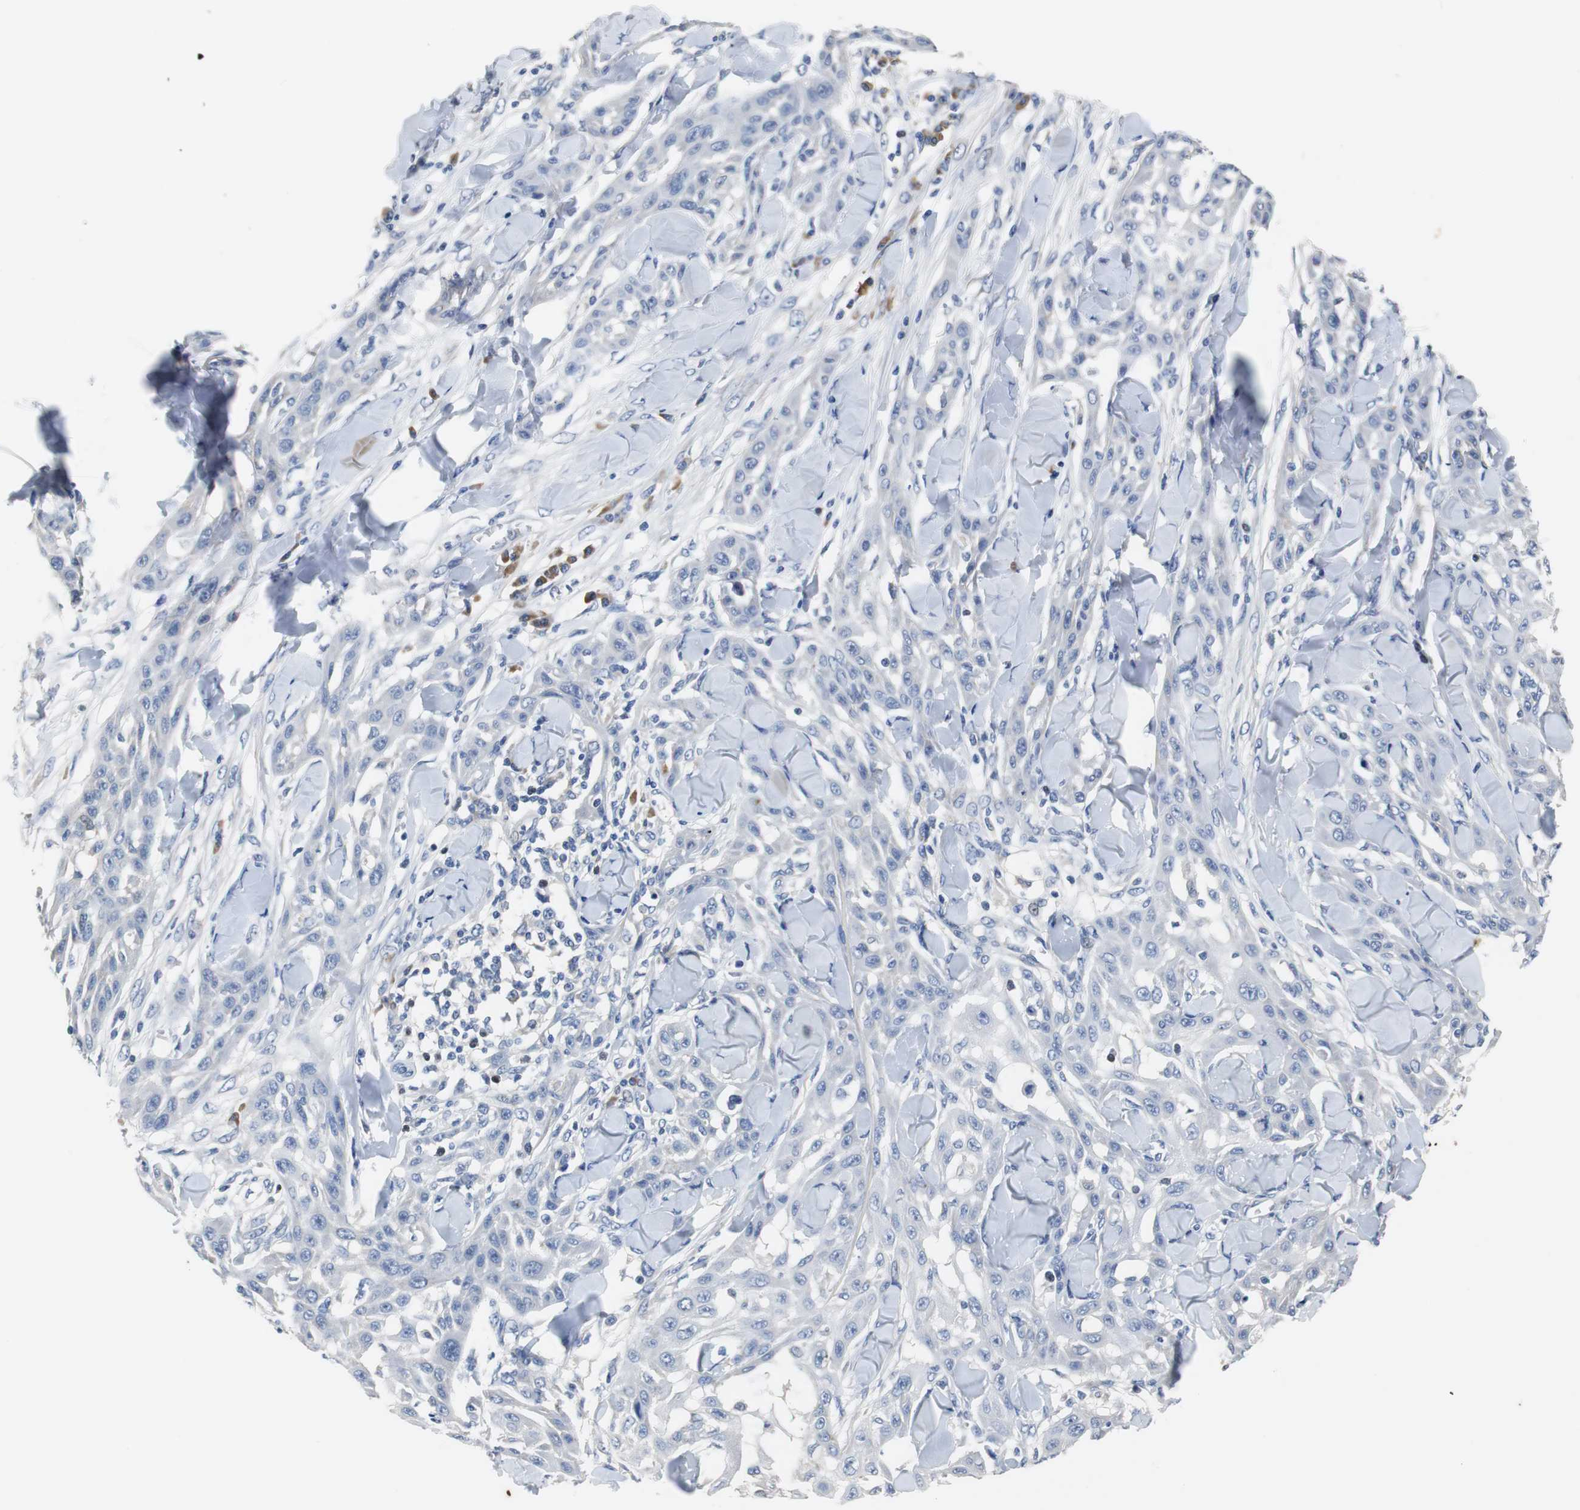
{"staining": {"intensity": "negative", "quantity": "none", "location": "none"}, "tissue": "skin cancer", "cell_type": "Tumor cells", "image_type": "cancer", "snomed": [{"axis": "morphology", "description": "Squamous cell carcinoma, NOS"}, {"axis": "topography", "description": "Skin"}], "caption": "Immunohistochemical staining of skin squamous cell carcinoma exhibits no significant staining in tumor cells. Brightfield microscopy of immunohistochemistry (IHC) stained with DAB (brown) and hematoxylin (blue), captured at high magnification.", "gene": "PCK1", "patient": {"sex": "male", "age": 24}}